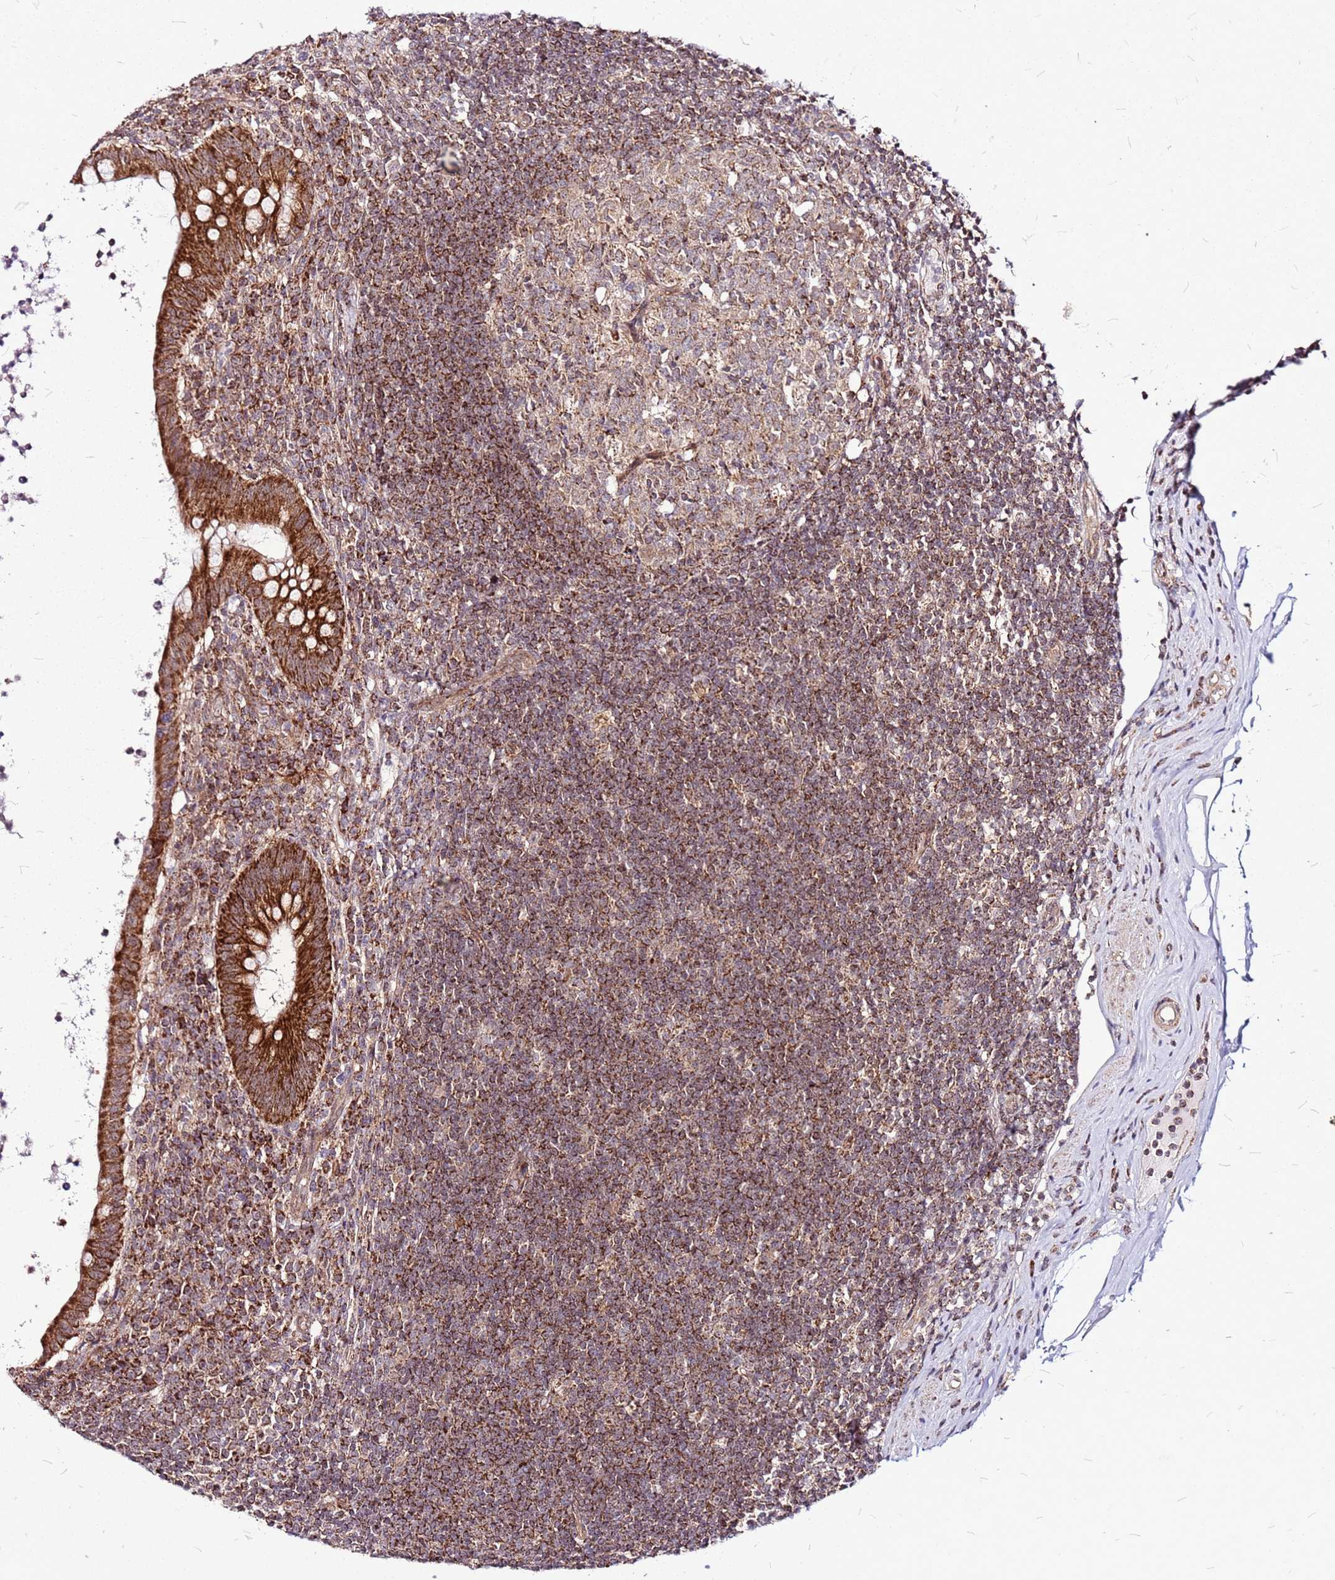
{"staining": {"intensity": "strong", "quantity": ">75%", "location": "cytoplasmic/membranous"}, "tissue": "appendix", "cell_type": "Glandular cells", "image_type": "normal", "snomed": [{"axis": "morphology", "description": "Normal tissue, NOS"}, {"axis": "topography", "description": "Appendix"}], "caption": "Appendix stained with DAB IHC demonstrates high levels of strong cytoplasmic/membranous positivity in about >75% of glandular cells. The protein is stained brown, and the nuclei are stained in blue (DAB IHC with brightfield microscopy, high magnification).", "gene": "OR51T1", "patient": {"sex": "female", "age": 56}}